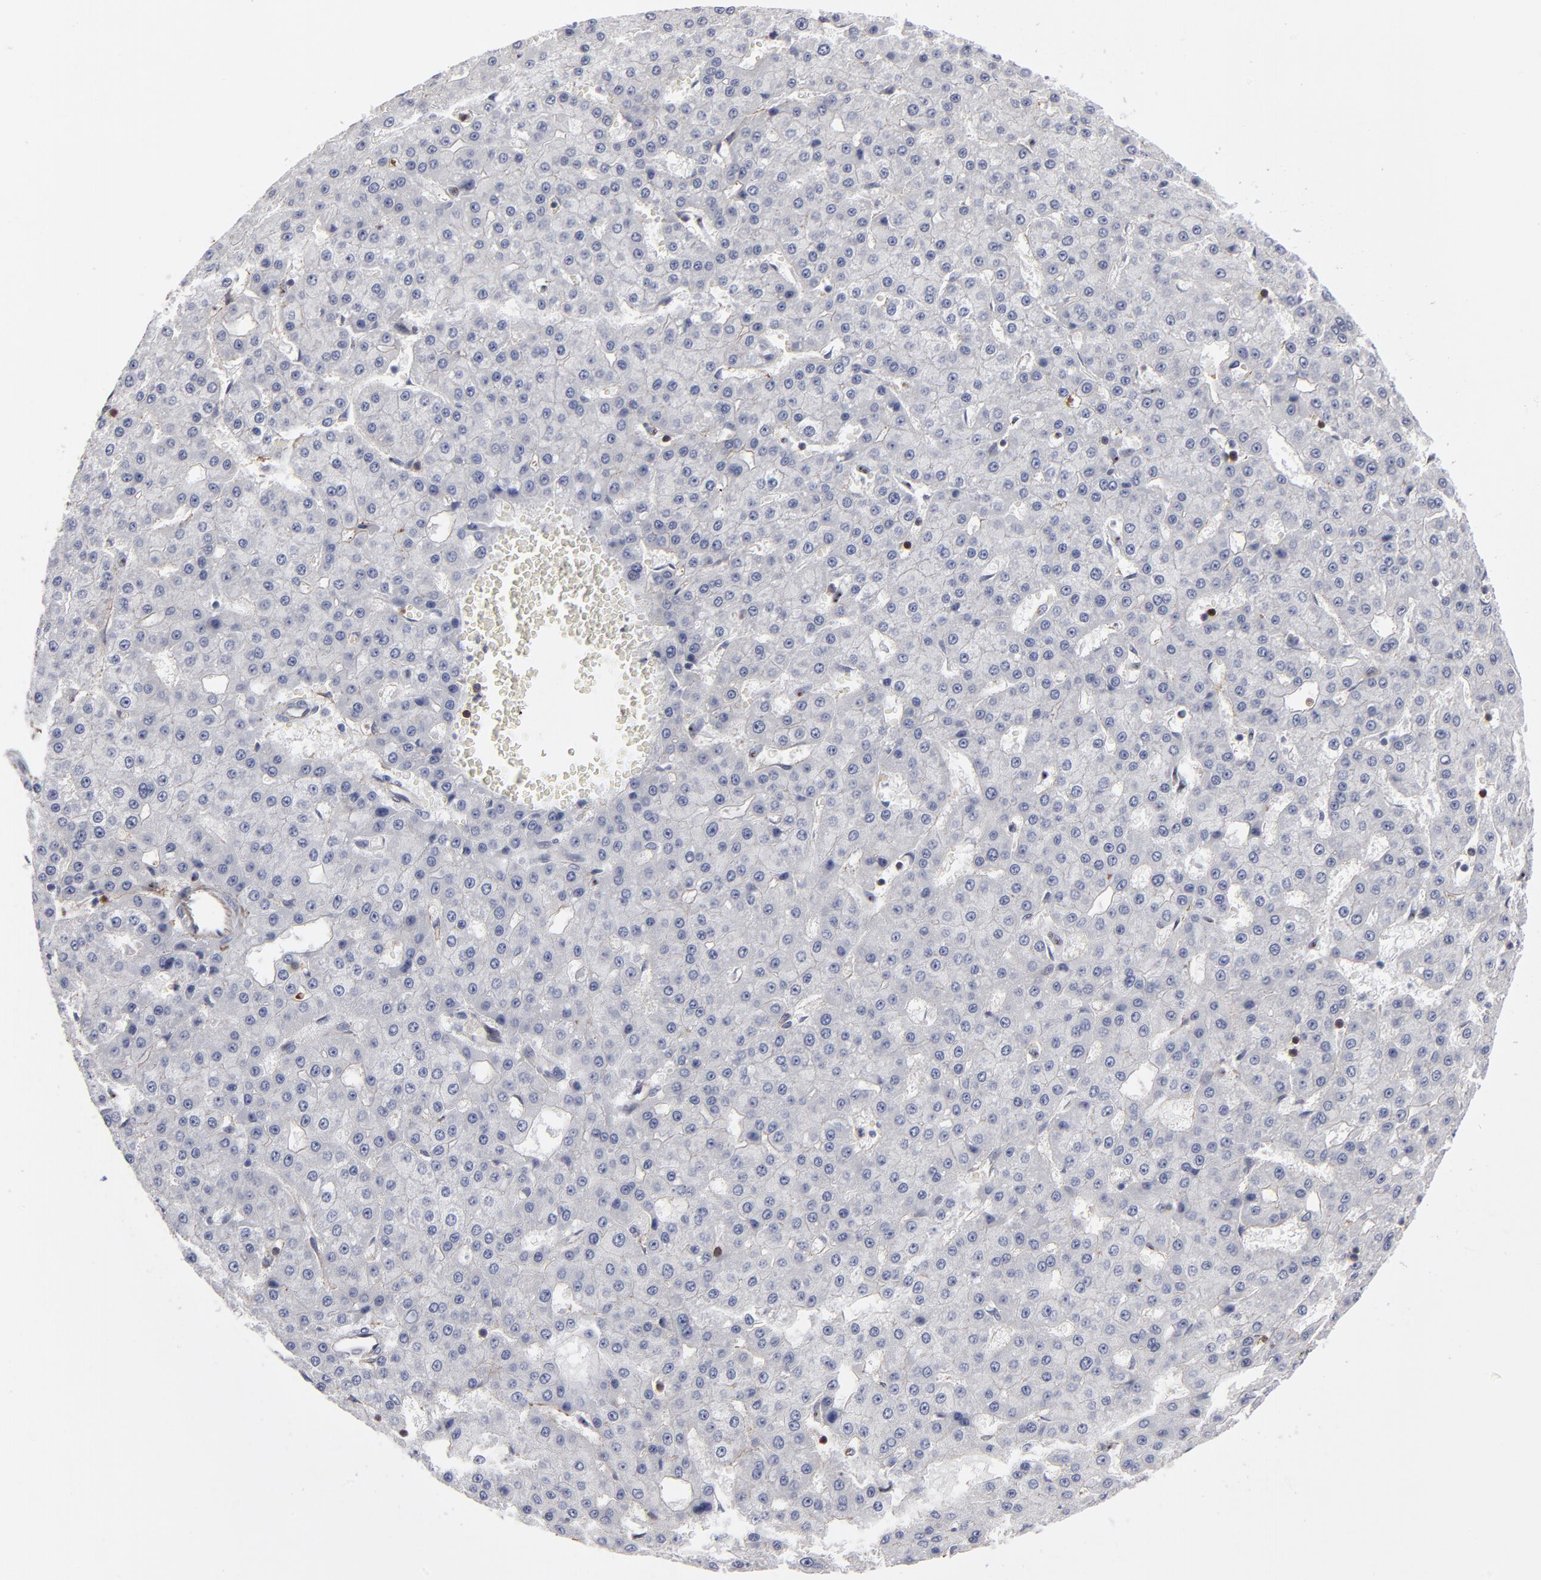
{"staining": {"intensity": "negative", "quantity": "none", "location": "none"}, "tissue": "liver cancer", "cell_type": "Tumor cells", "image_type": "cancer", "snomed": [{"axis": "morphology", "description": "Carcinoma, Hepatocellular, NOS"}, {"axis": "topography", "description": "Liver"}], "caption": "The immunohistochemistry (IHC) micrograph has no significant expression in tumor cells of liver cancer tissue.", "gene": "PXN", "patient": {"sex": "male", "age": 47}}